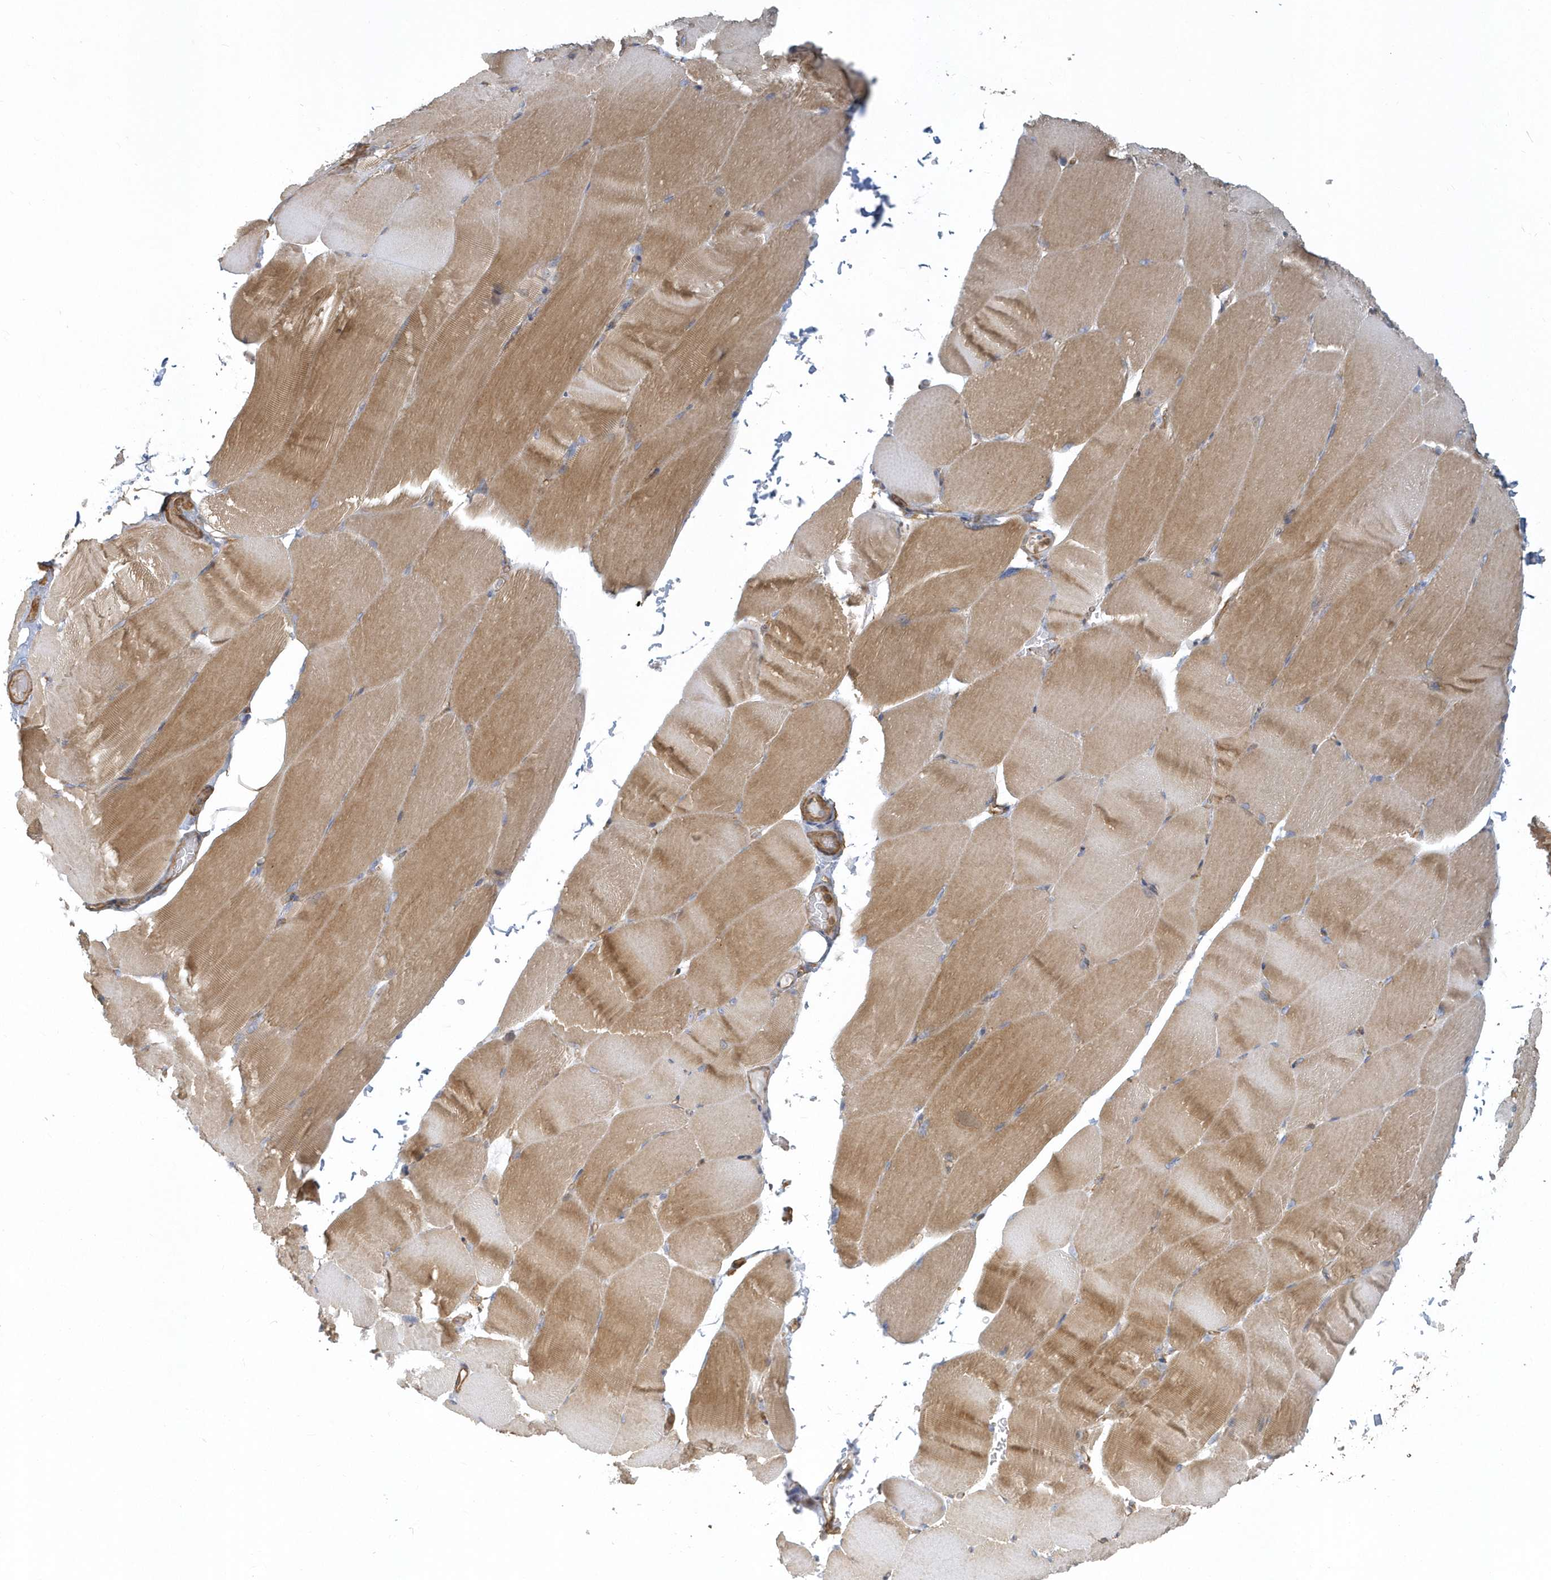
{"staining": {"intensity": "moderate", "quantity": "25%-75%", "location": "cytoplasmic/membranous"}, "tissue": "skeletal muscle", "cell_type": "Myocytes", "image_type": "normal", "snomed": [{"axis": "morphology", "description": "Normal tissue, NOS"}, {"axis": "topography", "description": "Skeletal muscle"}, {"axis": "topography", "description": "Parathyroid gland"}], "caption": "Brown immunohistochemical staining in unremarkable human skeletal muscle displays moderate cytoplasmic/membranous positivity in about 25%-75% of myocytes. The staining was performed using DAB, with brown indicating positive protein expression. Nuclei are stained blue with hematoxylin.", "gene": "TRAIP", "patient": {"sex": "female", "age": 37}}